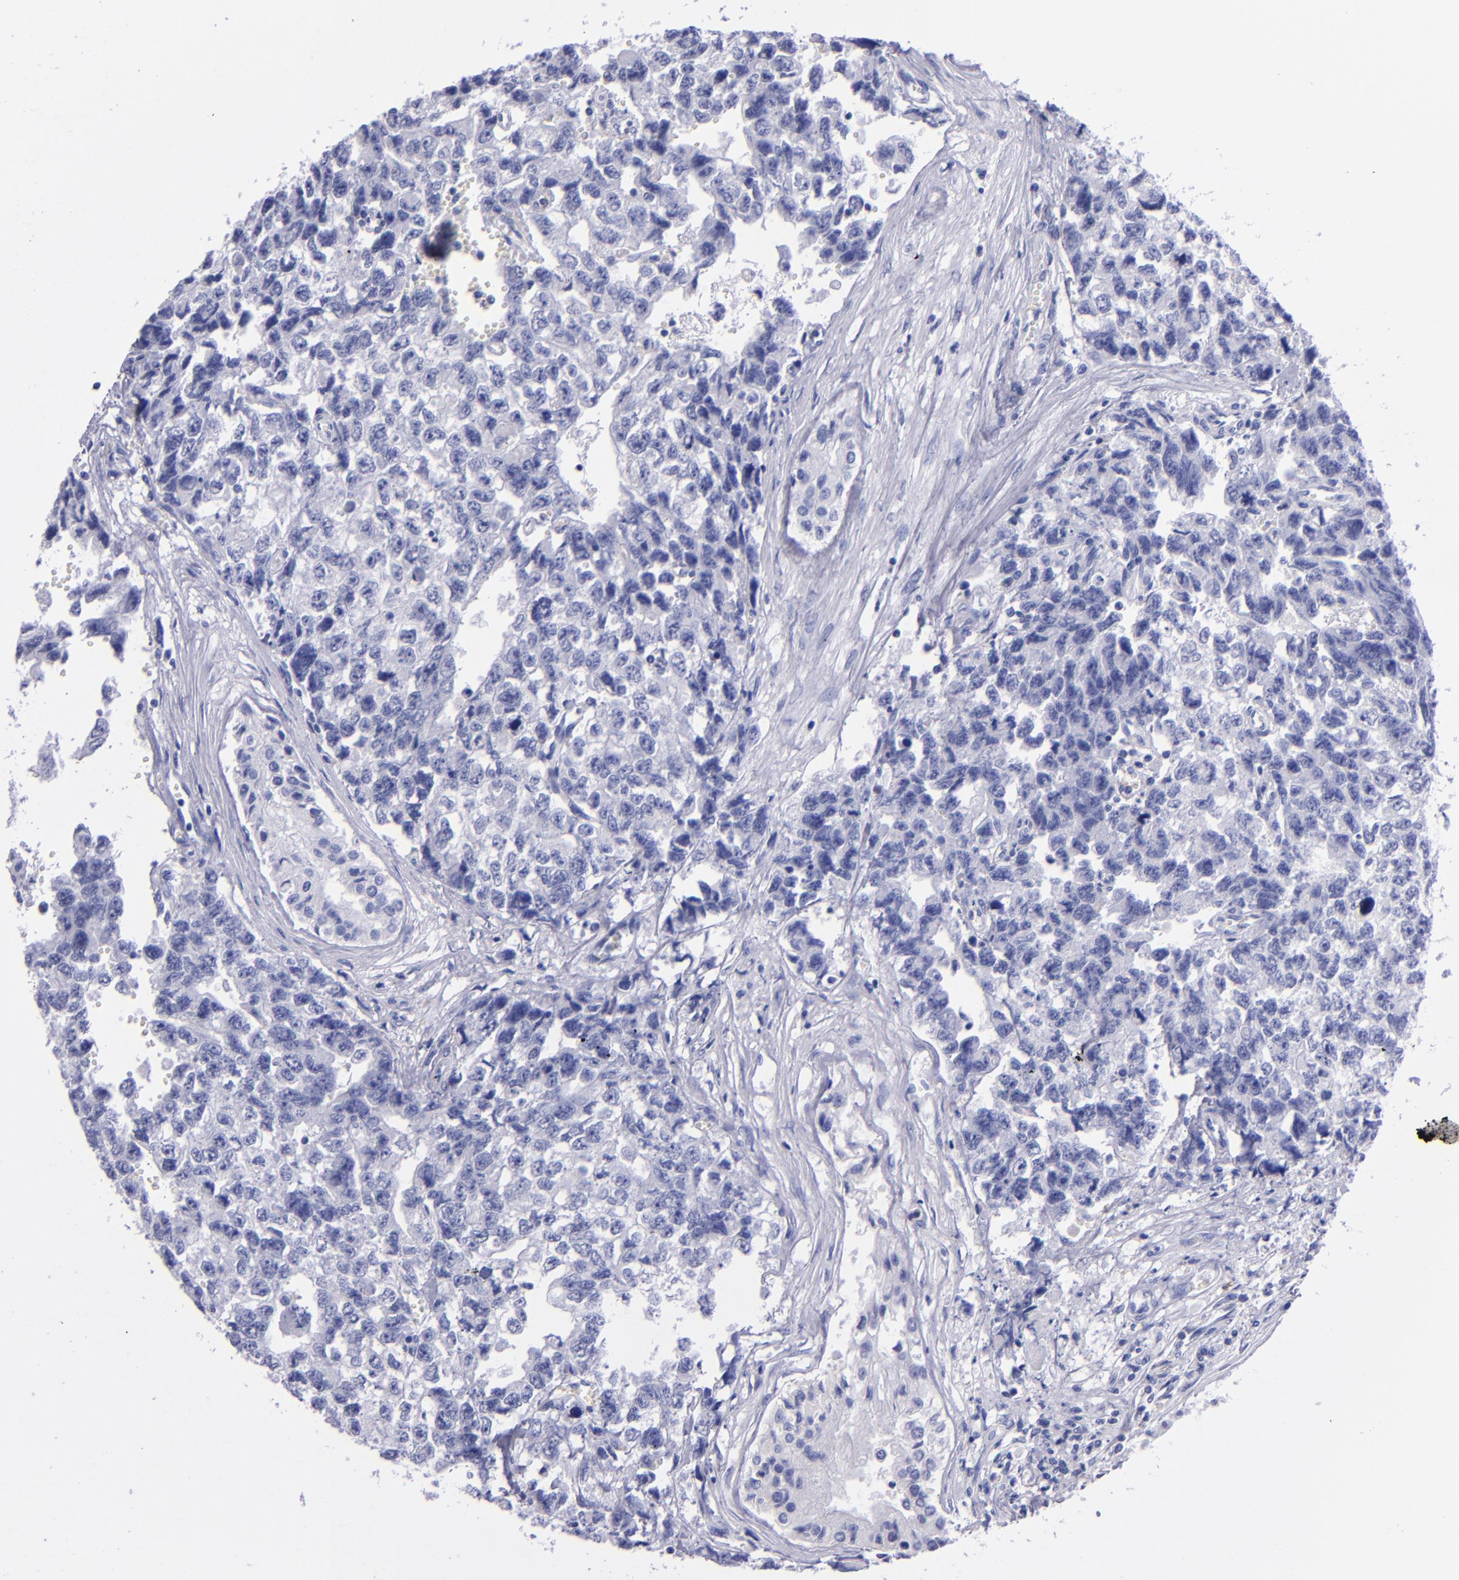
{"staining": {"intensity": "negative", "quantity": "none", "location": "none"}, "tissue": "testis cancer", "cell_type": "Tumor cells", "image_type": "cancer", "snomed": [{"axis": "morphology", "description": "Carcinoma, Embryonal, NOS"}, {"axis": "topography", "description": "Testis"}], "caption": "Embryonal carcinoma (testis) was stained to show a protein in brown. There is no significant staining in tumor cells.", "gene": "CD37", "patient": {"sex": "male", "age": 31}}